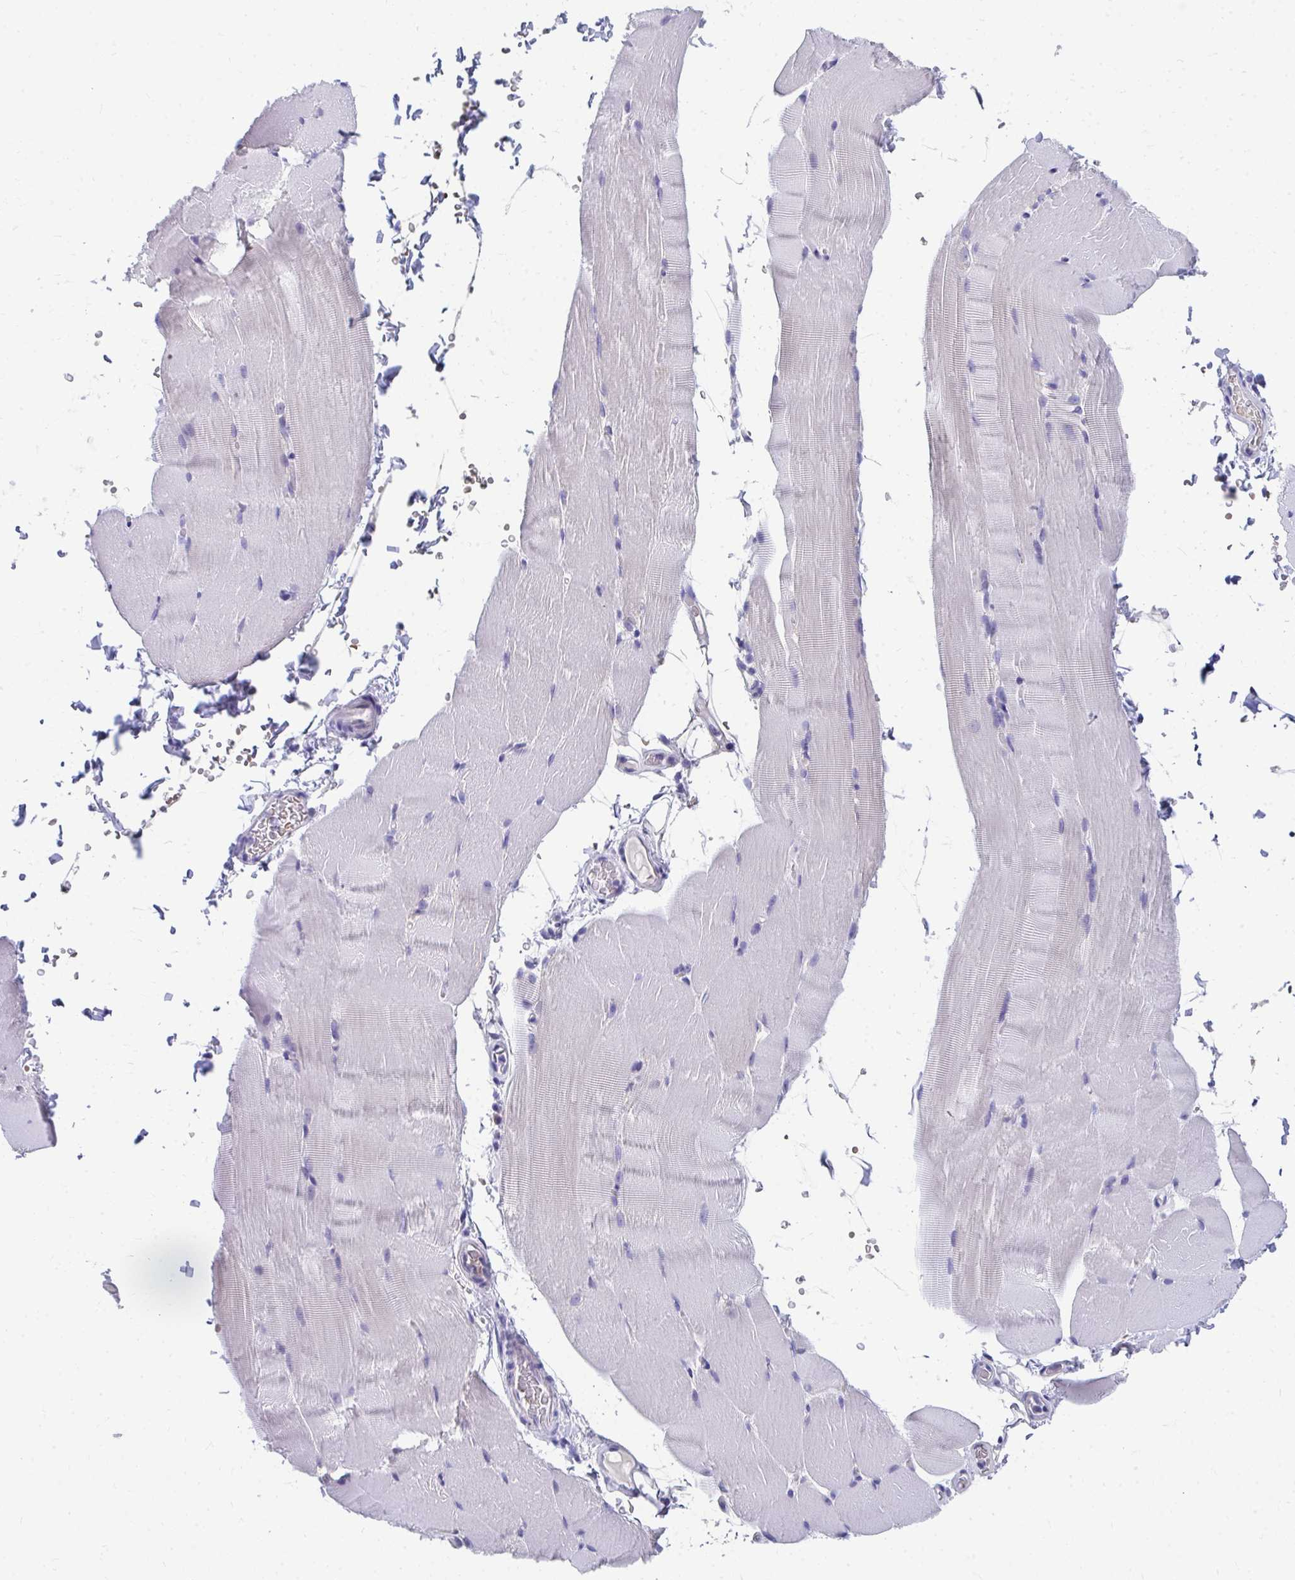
{"staining": {"intensity": "negative", "quantity": "none", "location": "none"}, "tissue": "skeletal muscle", "cell_type": "Myocytes", "image_type": "normal", "snomed": [{"axis": "morphology", "description": "Normal tissue, NOS"}, {"axis": "topography", "description": "Skeletal muscle"}], "caption": "This is an immunohistochemistry (IHC) photomicrograph of unremarkable human skeletal muscle. There is no staining in myocytes.", "gene": "TMPRSS2", "patient": {"sex": "female", "age": 37}}